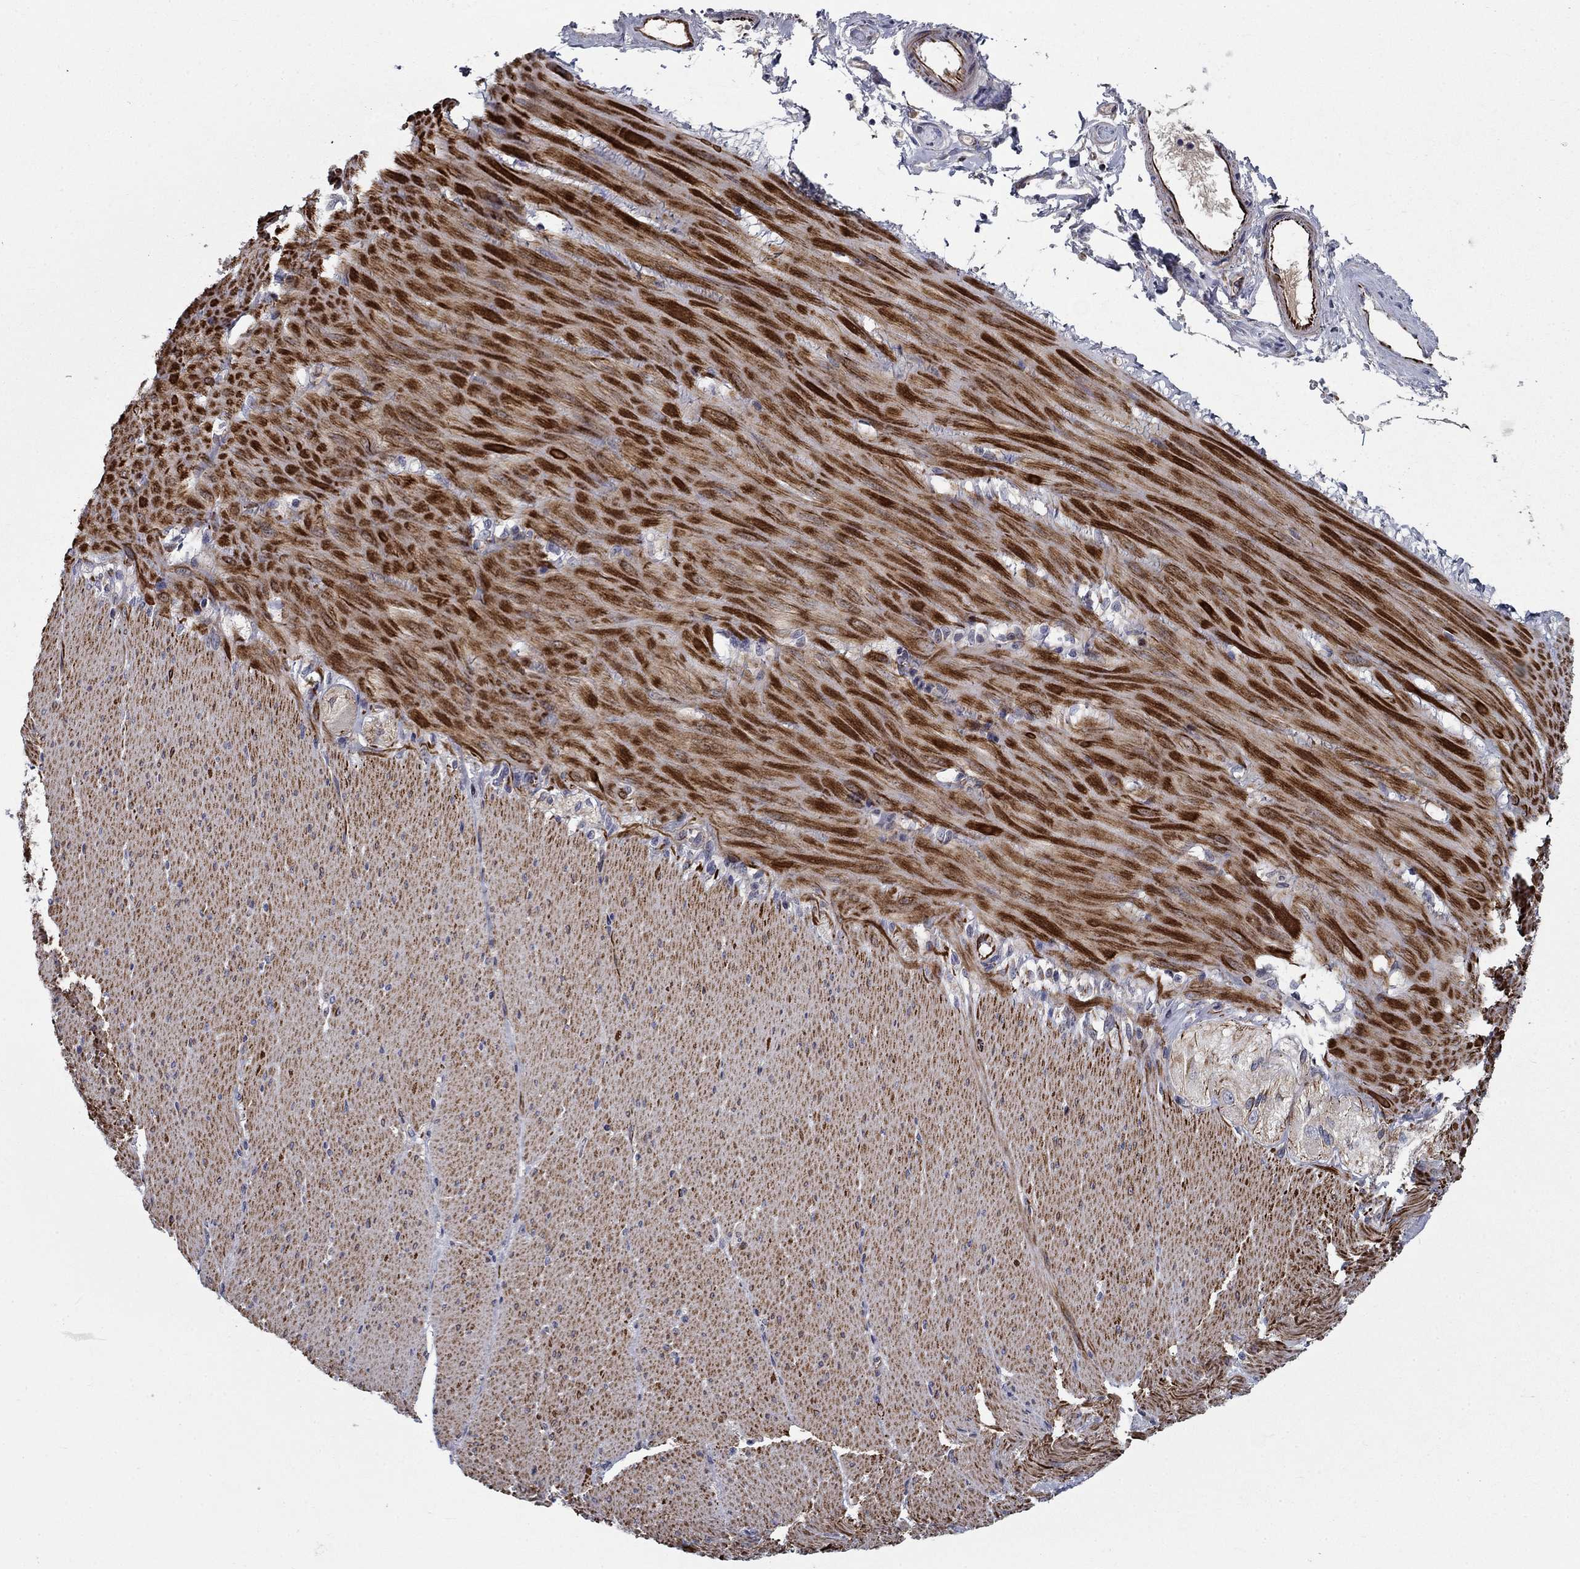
{"staining": {"intensity": "negative", "quantity": "none", "location": "none"}, "tissue": "adipose tissue", "cell_type": "Adipocytes", "image_type": "normal", "snomed": [{"axis": "morphology", "description": "Normal tissue, NOS"}, {"axis": "topography", "description": "Smooth muscle"}, {"axis": "topography", "description": "Duodenum"}, {"axis": "topography", "description": "Peripheral nerve tissue"}], "caption": "Image shows no protein positivity in adipocytes of normal adipose tissue. (Stains: DAB (3,3'-diaminobenzidine) immunohistochemistry (IHC) with hematoxylin counter stain, Microscopy: brightfield microscopy at high magnification).", "gene": "LACTB2", "patient": {"sex": "female", "age": 61}}